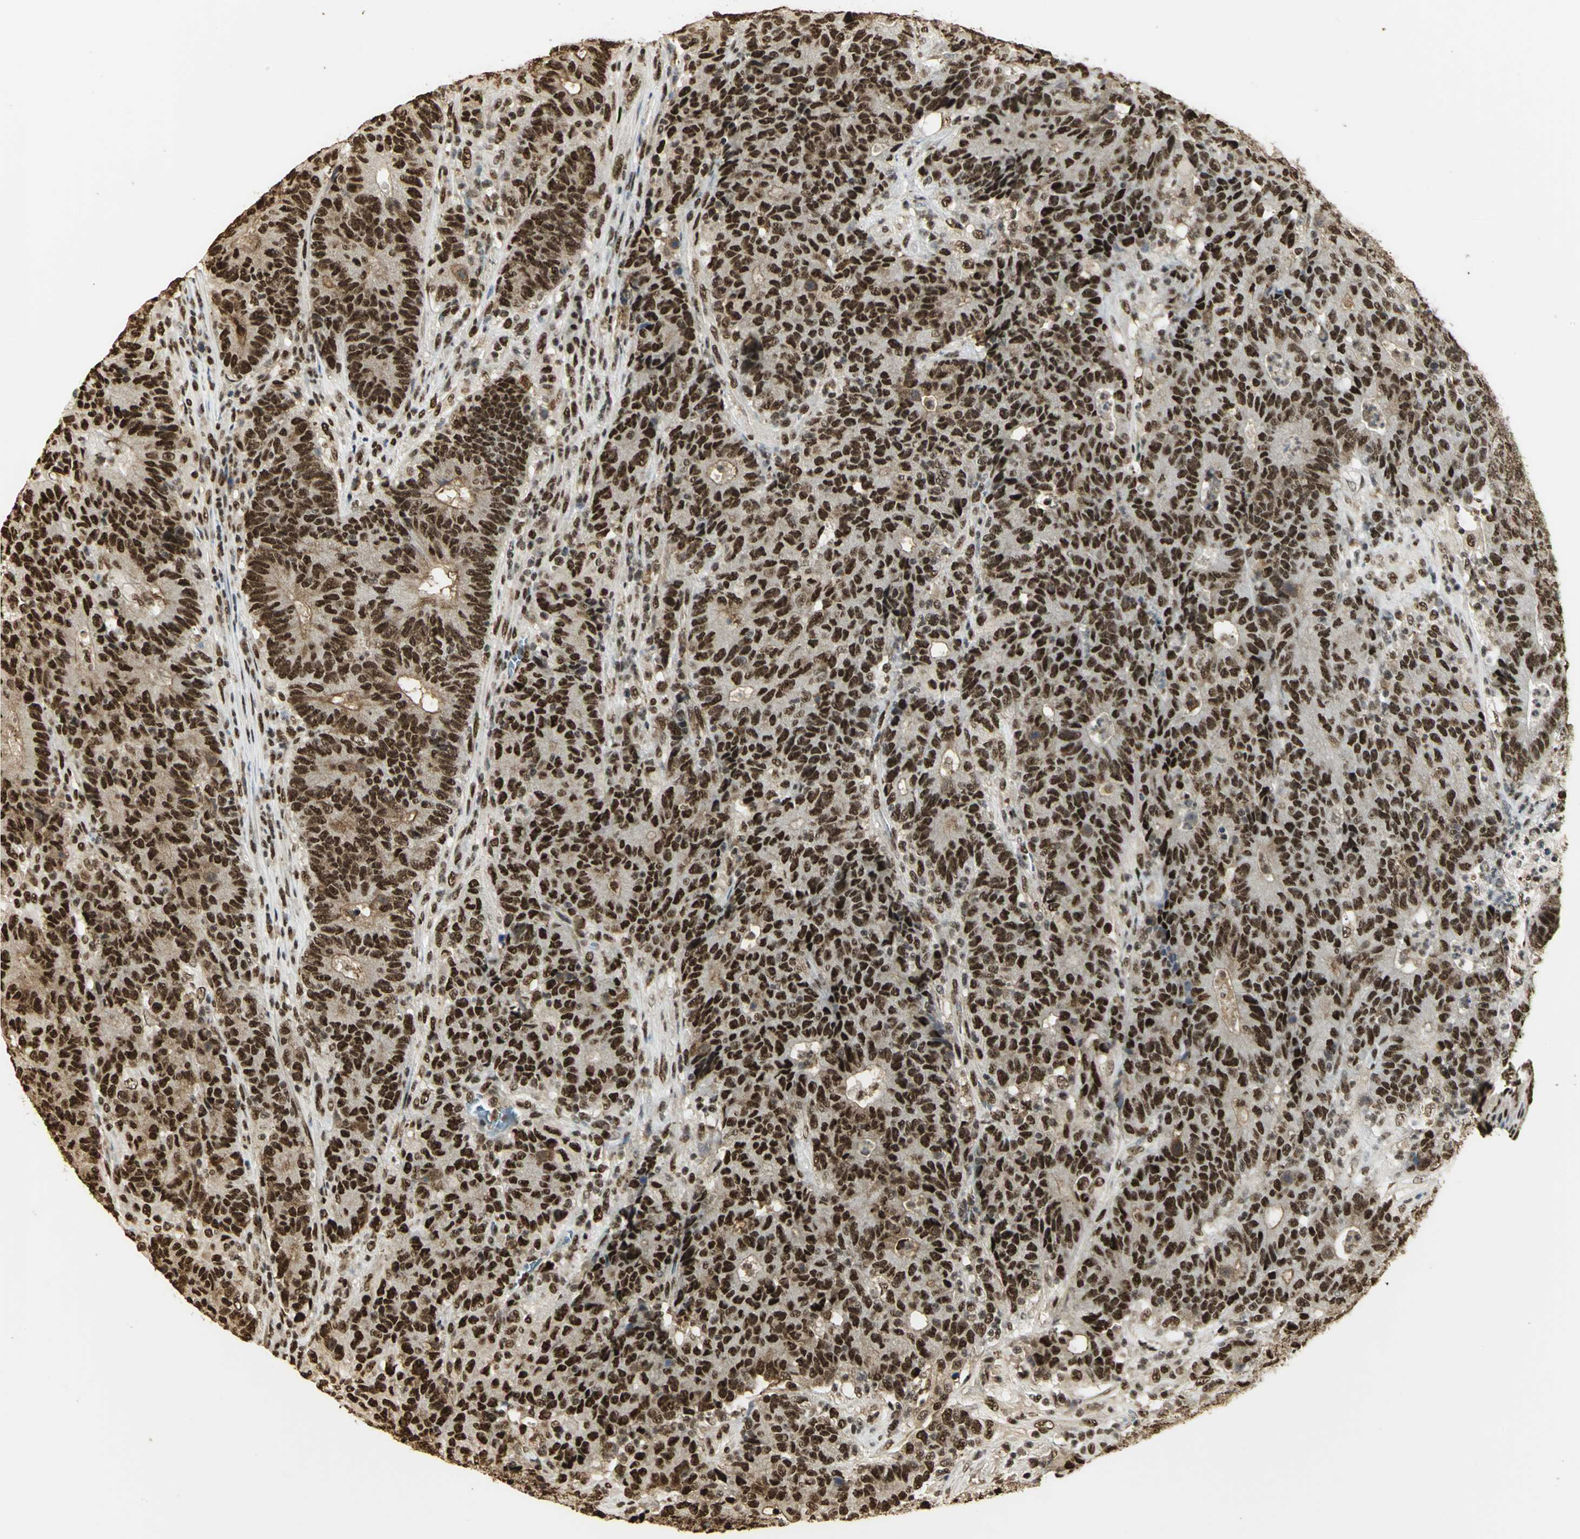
{"staining": {"intensity": "strong", "quantity": ">75%", "location": "nuclear"}, "tissue": "colorectal cancer", "cell_type": "Tumor cells", "image_type": "cancer", "snomed": [{"axis": "morphology", "description": "Normal tissue, NOS"}, {"axis": "morphology", "description": "Adenocarcinoma, NOS"}, {"axis": "topography", "description": "Colon"}], "caption": "A micrograph of human adenocarcinoma (colorectal) stained for a protein demonstrates strong nuclear brown staining in tumor cells.", "gene": "SET", "patient": {"sex": "female", "age": 75}}